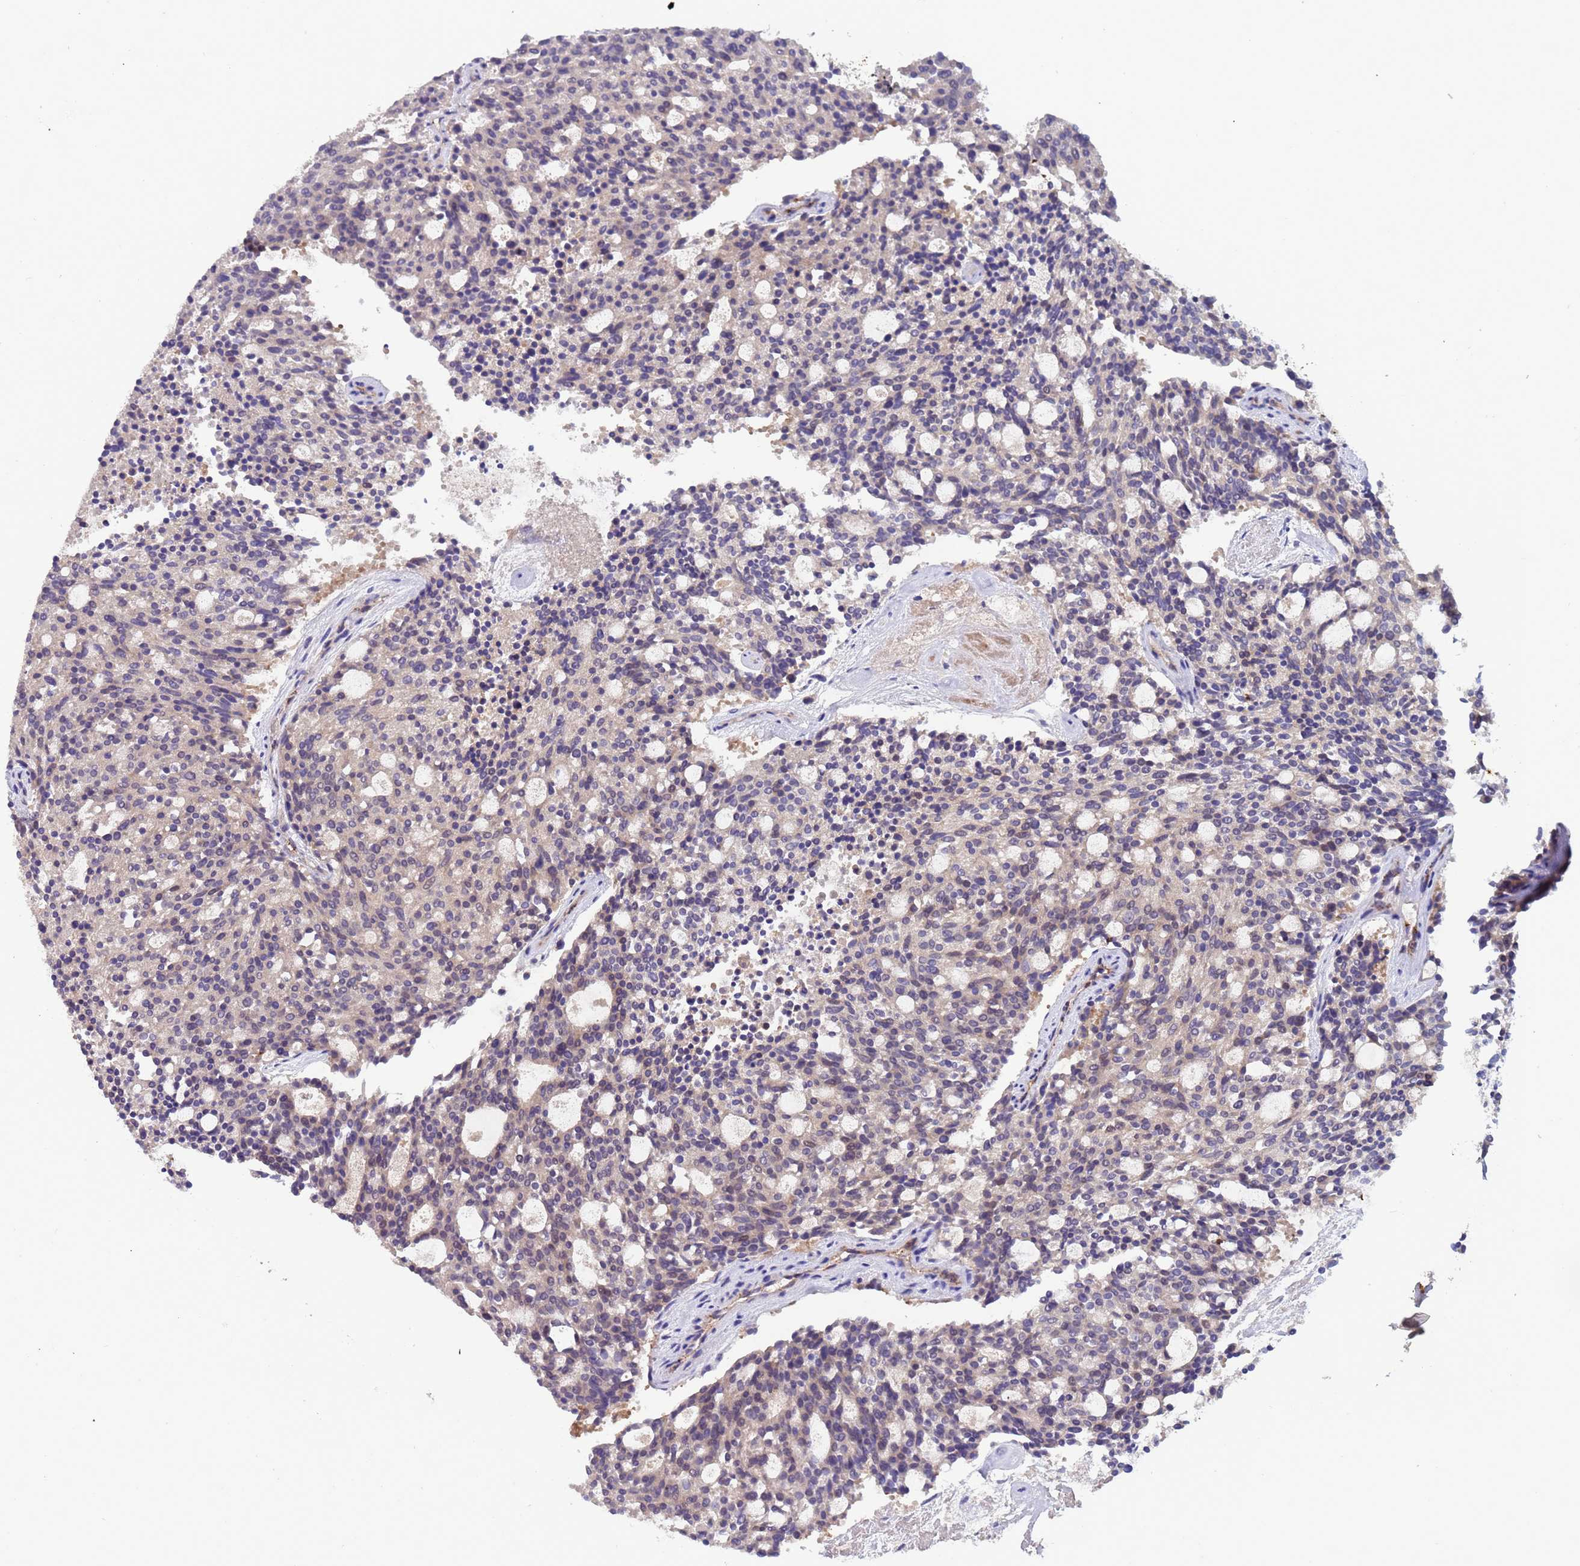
{"staining": {"intensity": "weak", "quantity": "<25%", "location": "cytoplasmic/membranous"}, "tissue": "carcinoid", "cell_type": "Tumor cells", "image_type": "cancer", "snomed": [{"axis": "morphology", "description": "Carcinoid, malignant, NOS"}, {"axis": "topography", "description": "Pancreas"}], "caption": "Immunohistochemistry (IHC) photomicrograph of neoplastic tissue: human carcinoid (malignant) stained with DAB exhibits no significant protein staining in tumor cells.", "gene": "ZNF248", "patient": {"sex": "female", "age": 54}}